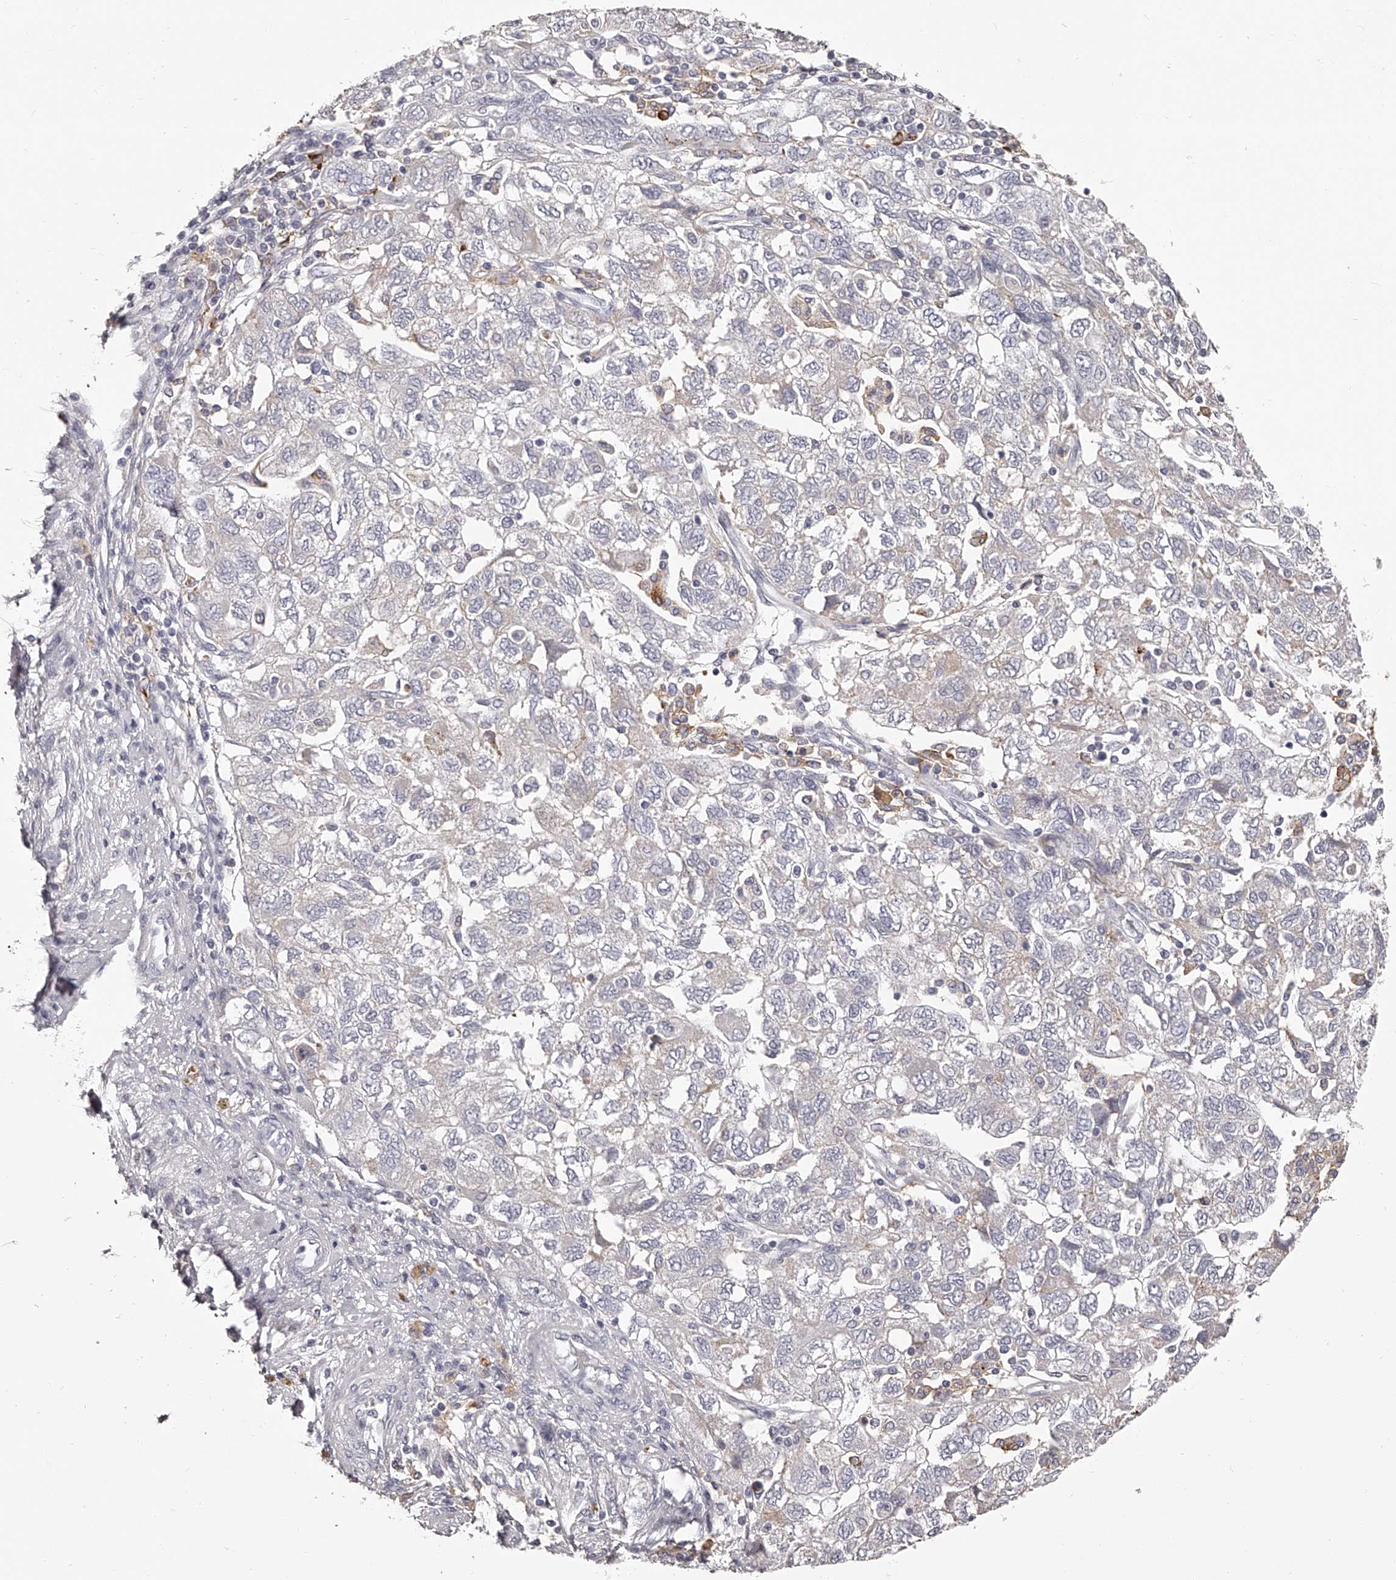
{"staining": {"intensity": "negative", "quantity": "none", "location": "none"}, "tissue": "ovarian cancer", "cell_type": "Tumor cells", "image_type": "cancer", "snomed": [{"axis": "morphology", "description": "Carcinoma, NOS"}, {"axis": "morphology", "description": "Cystadenocarcinoma, serous, NOS"}, {"axis": "topography", "description": "Ovary"}], "caption": "An image of ovarian cancer (carcinoma) stained for a protein exhibits no brown staining in tumor cells. (Brightfield microscopy of DAB (3,3'-diaminobenzidine) immunohistochemistry at high magnification).", "gene": "PACSIN1", "patient": {"sex": "female", "age": 69}}